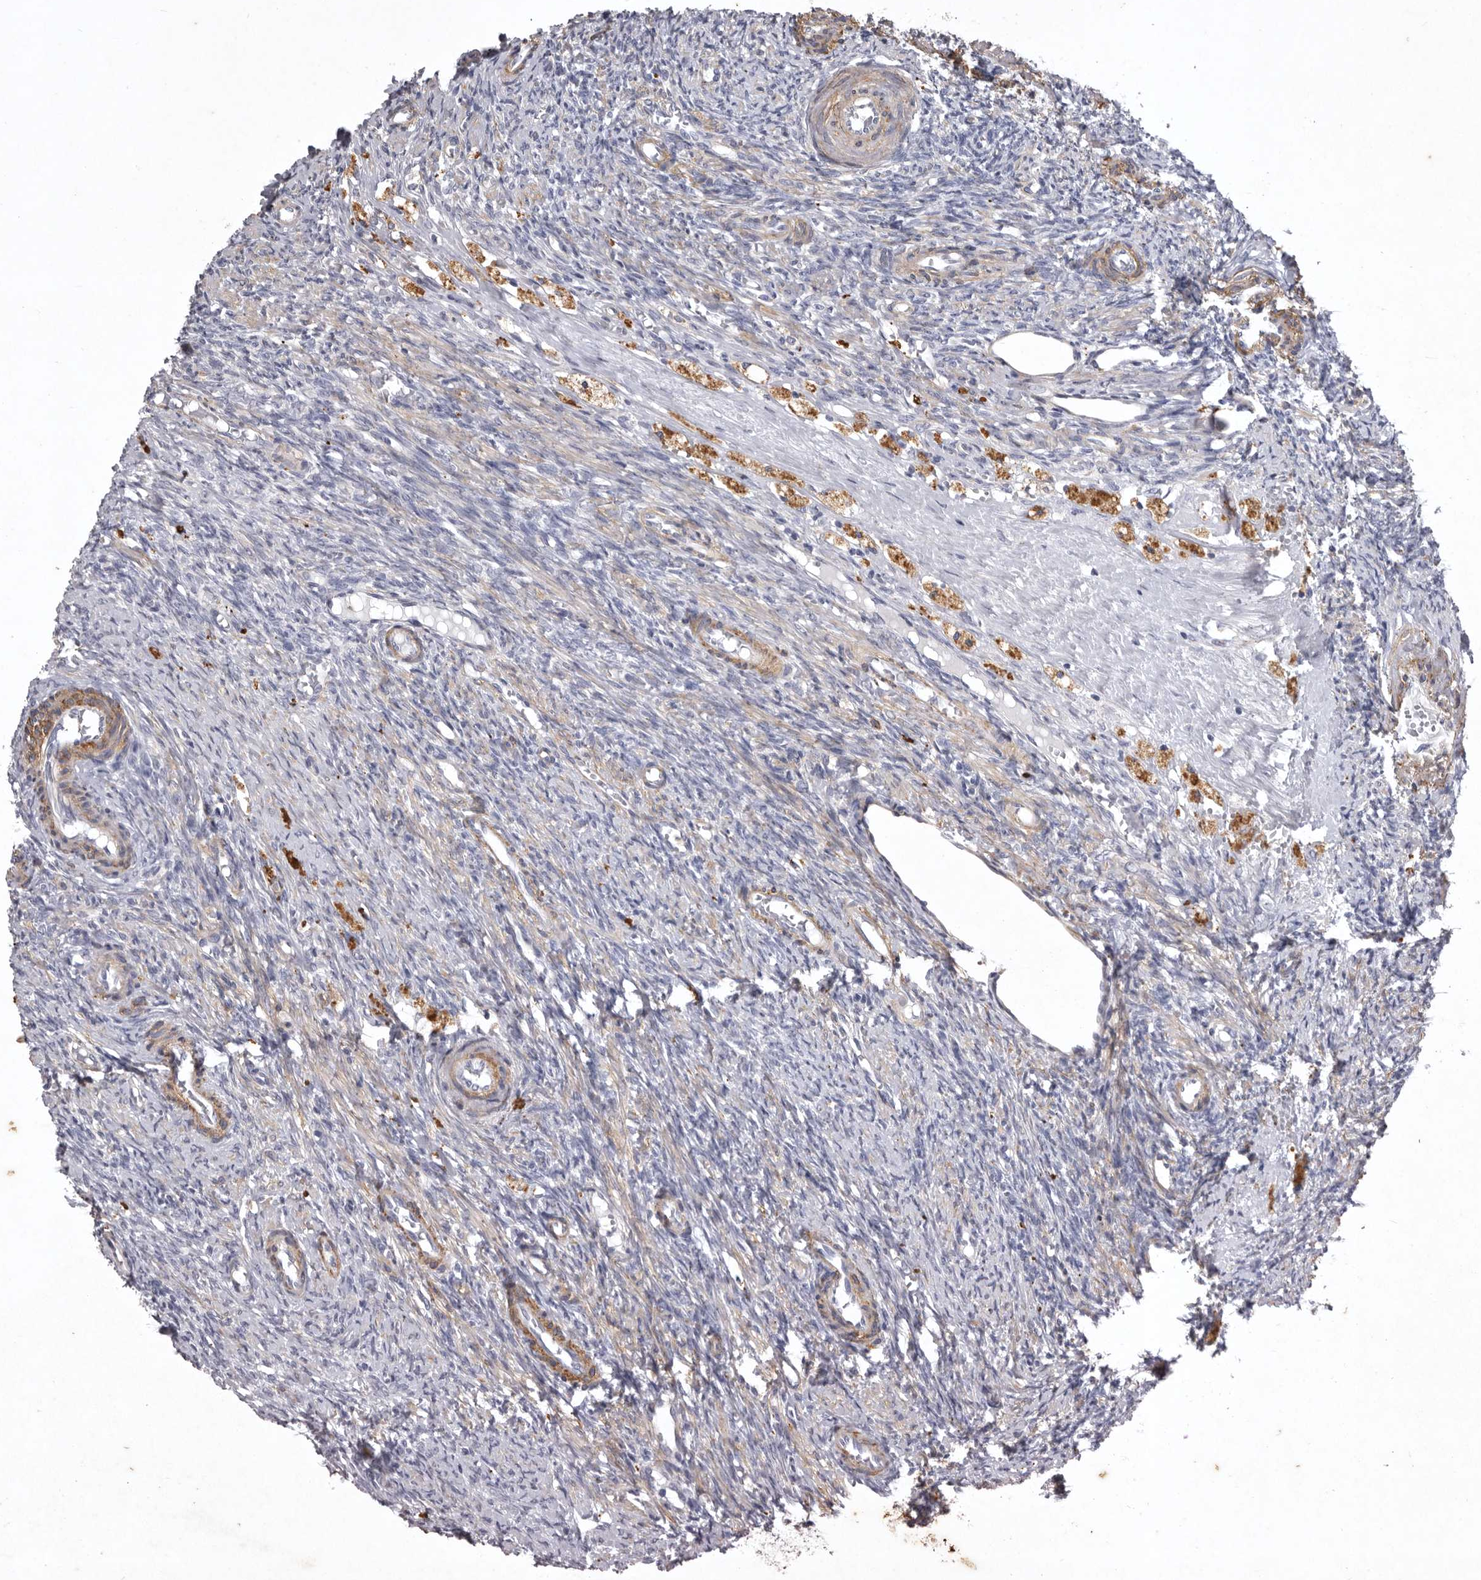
{"staining": {"intensity": "weak", "quantity": "25%-75%", "location": "cytoplasmic/membranous"}, "tissue": "ovary", "cell_type": "Follicle cells", "image_type": "normal", "snomed": [{"axis": "morphology", "description": "Normal tissue, NOS"}, {"axis": "topography", "description": "Ovary"}], "caption": "Approximately 25%-75% of follicle cells in unremarkable human ovary show weak cytoplasmic/membranous protein expression as visualized by brown immunohistochemical staining.", "gene": "NKAIN4", "patient": {"sex": "female", "age": 41}}